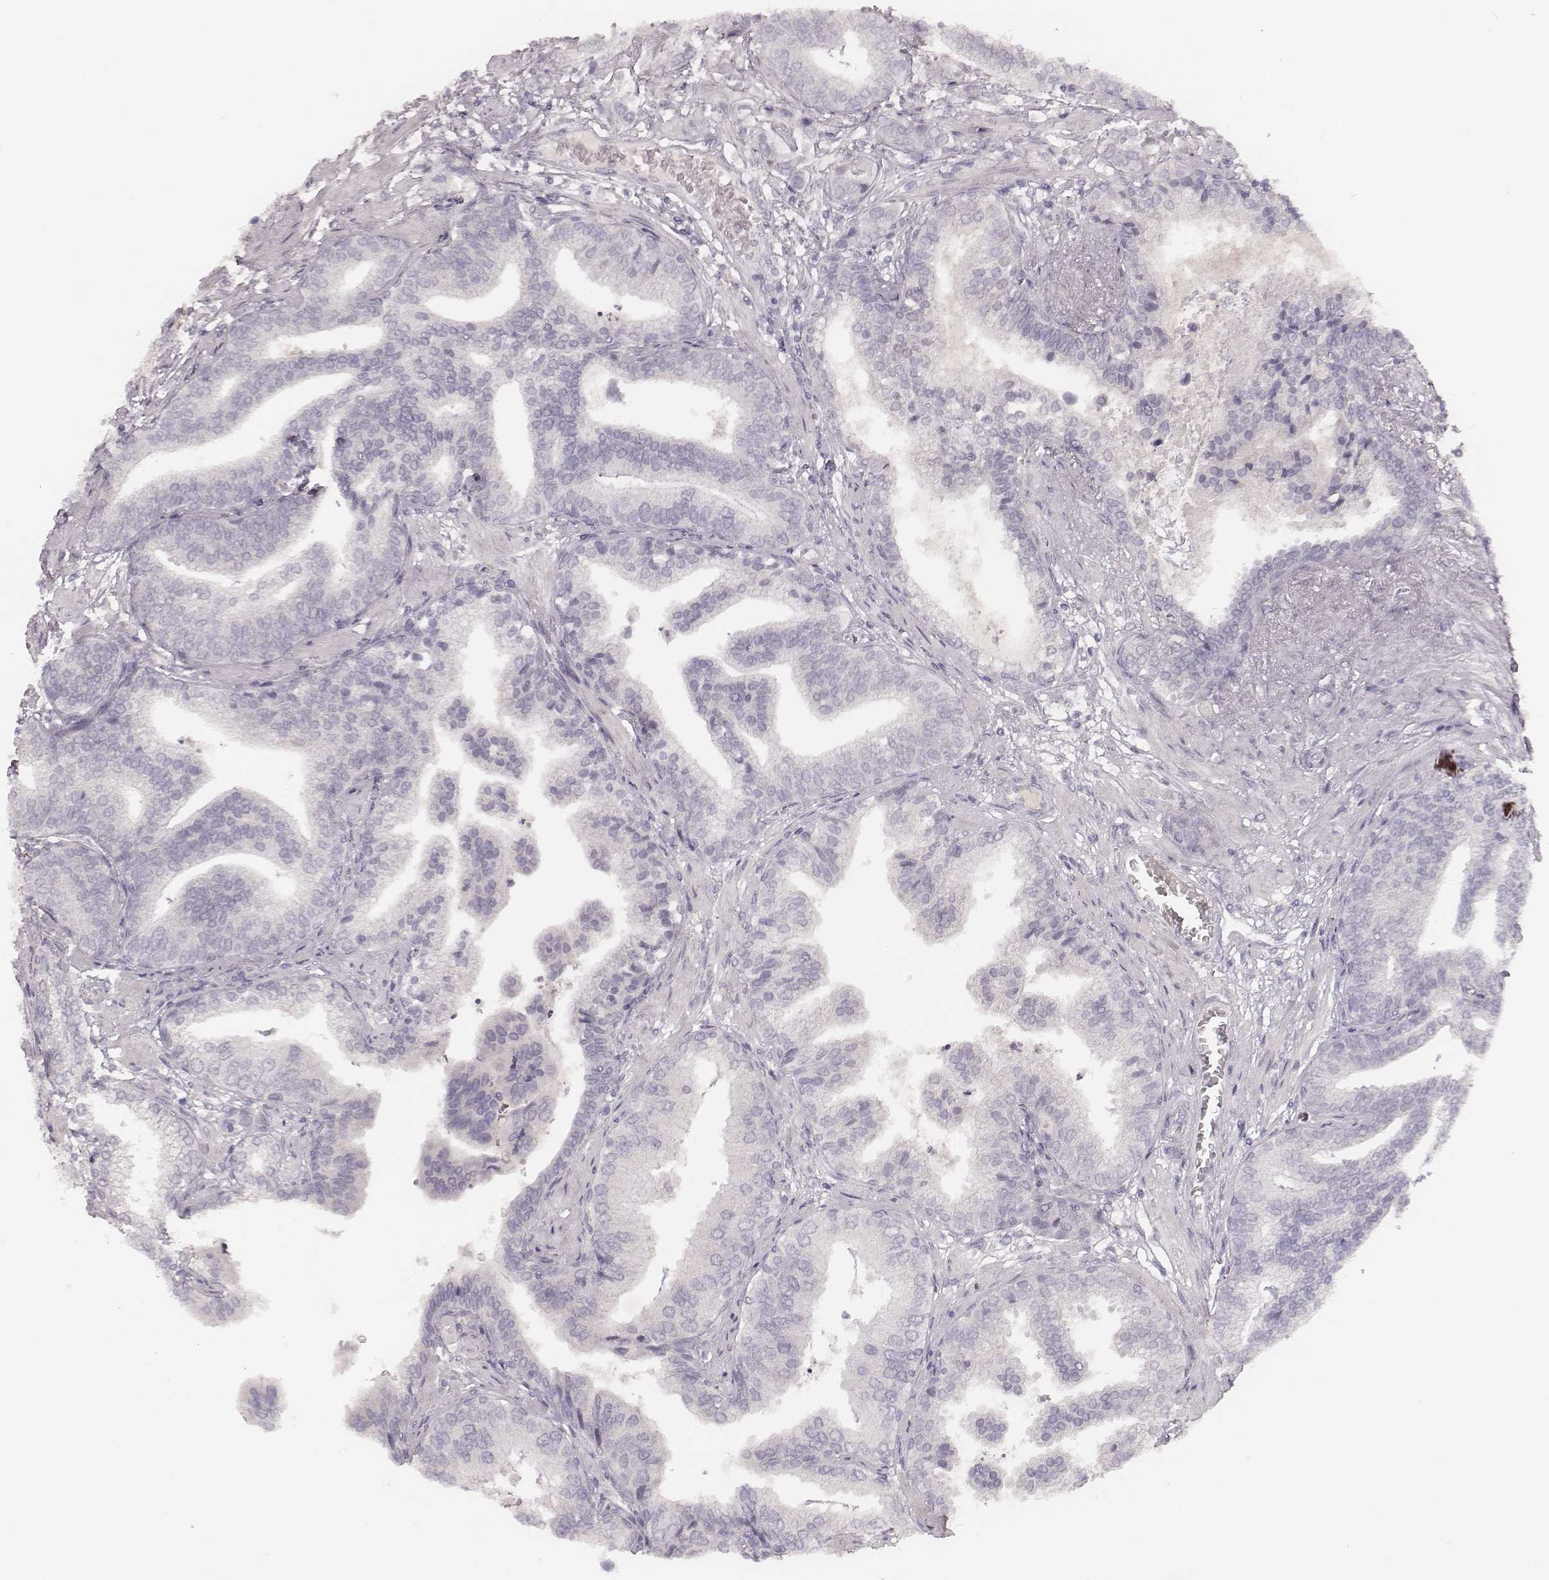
{"staining": {"intensity": "negative", "quantity": "none", "location": "none"}, "tissue": "prostate cancer", "cell_type": "Tumor cells", "image_type": "cancer", "snomed": [{"axis": "morphology", "description": "Adenocarcinoma, NOS"}, {"axis": "topography", "description": "Prostate"}], "caption": "This image is of adenocarcinoma (prostate) stained with immunohistochemistry (IHC) to label a protein in brown with the nuclei are counter-stained blue. There is no positivity in tumor cells.", "gene": "LY6K", "patient": {"sex": "male", "age": 64}}